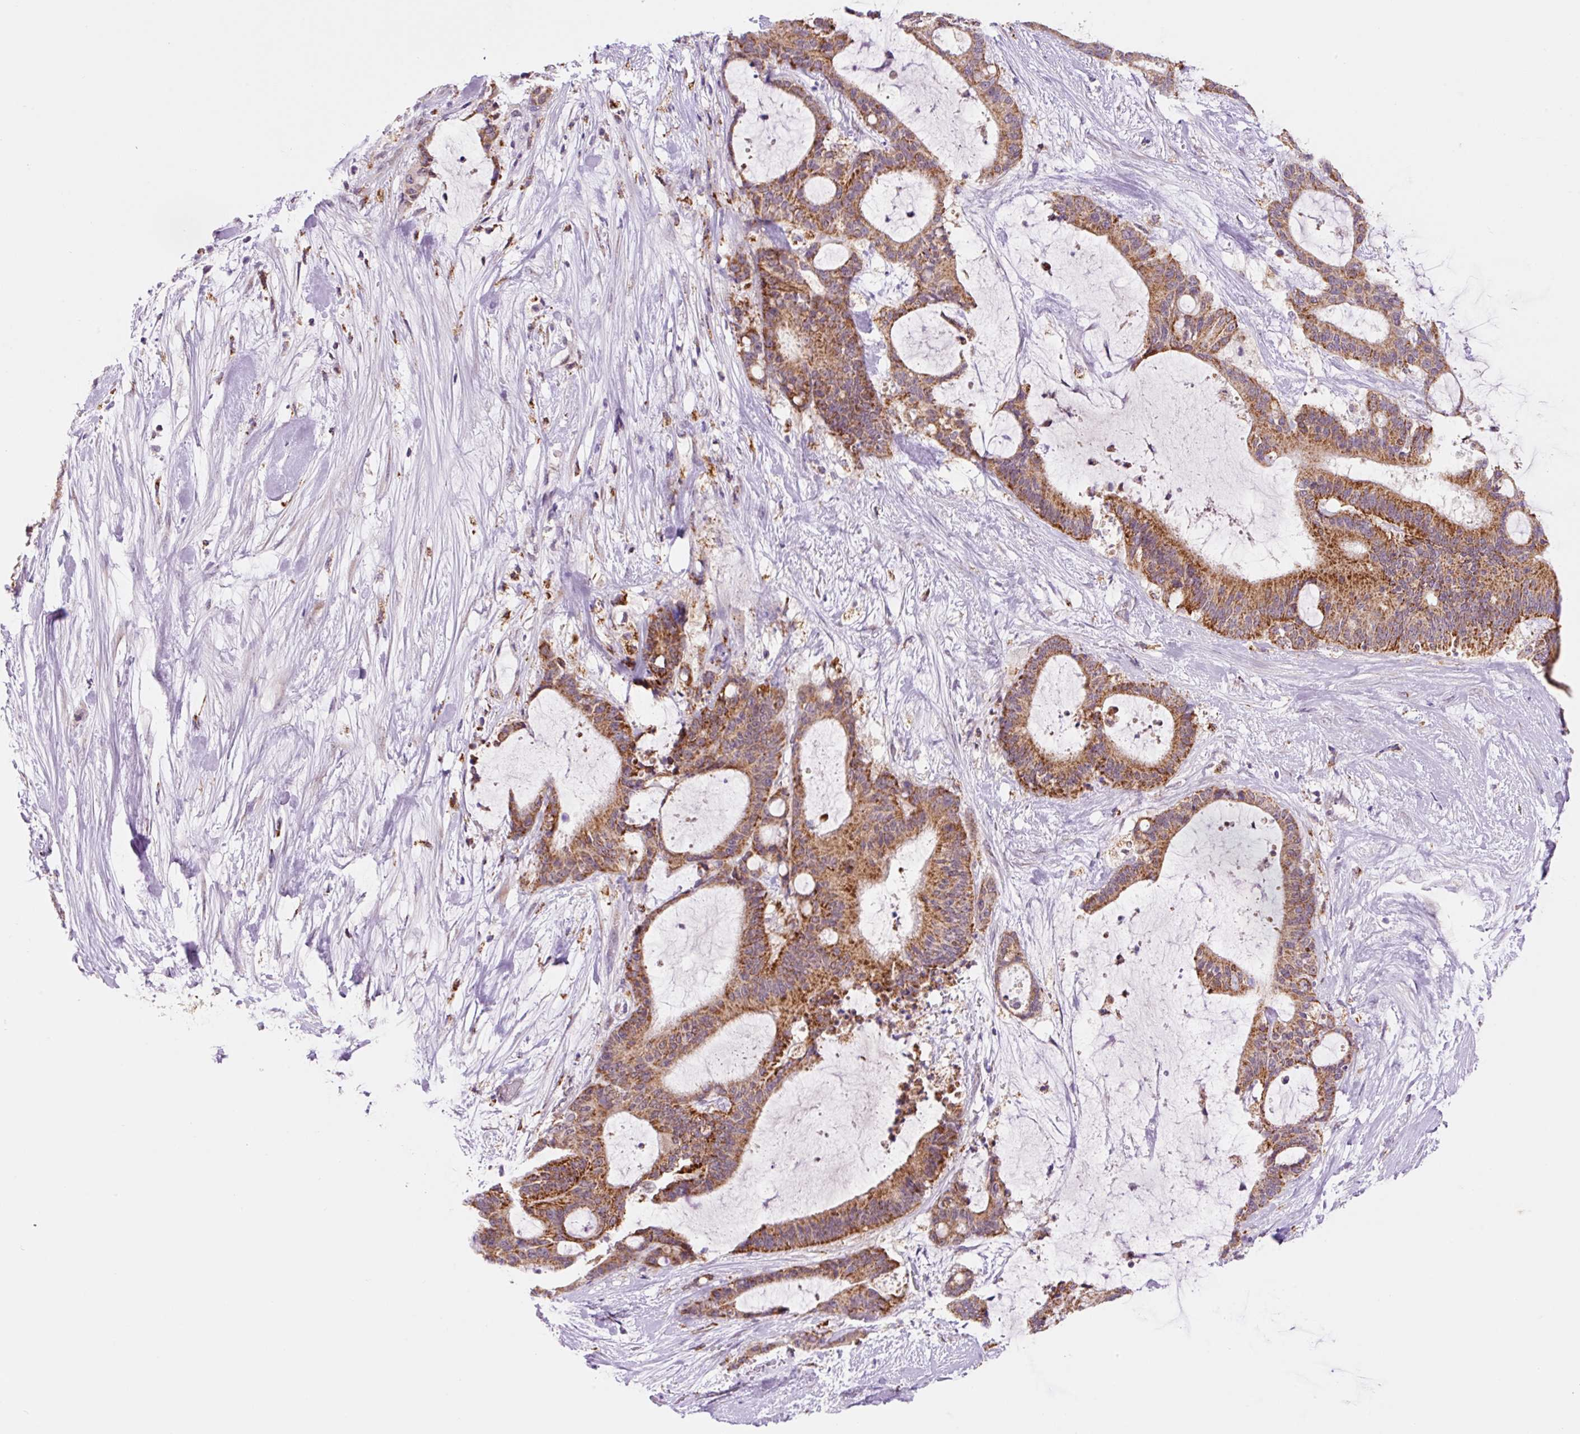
{"staining": {"intensity": "moderate", "quantity": ">75%", "location": "cytoplasmic/membranous"}, "tissue": "liver cancer", "cell_type": "Tumor cells", "image_type": "cancer", "snomed": [{"axis": "morphology", "description": "Normal tissue, NOS"}, {"axis": "morphology", "description": "Cholangiocarcinoma"}, {"axis": "topography", "description": "Liver"}, {"axis": "topography", "description": "Peripheral nerve tissue"}], "caption": "Liver cancer (cholangiocarcinoma) stained with DAB immunohistochemistry demonstrates medium levels of moderate cytoplasmic/membranous staining in about >75% of tumor cells. The protein of interest is stained brown, and the nuclei are stained in blue (DAB IHC with brightfield microscopy, high magnification).", "gene": "PCK2", "patient": {"sex": "female", "age": 73}}